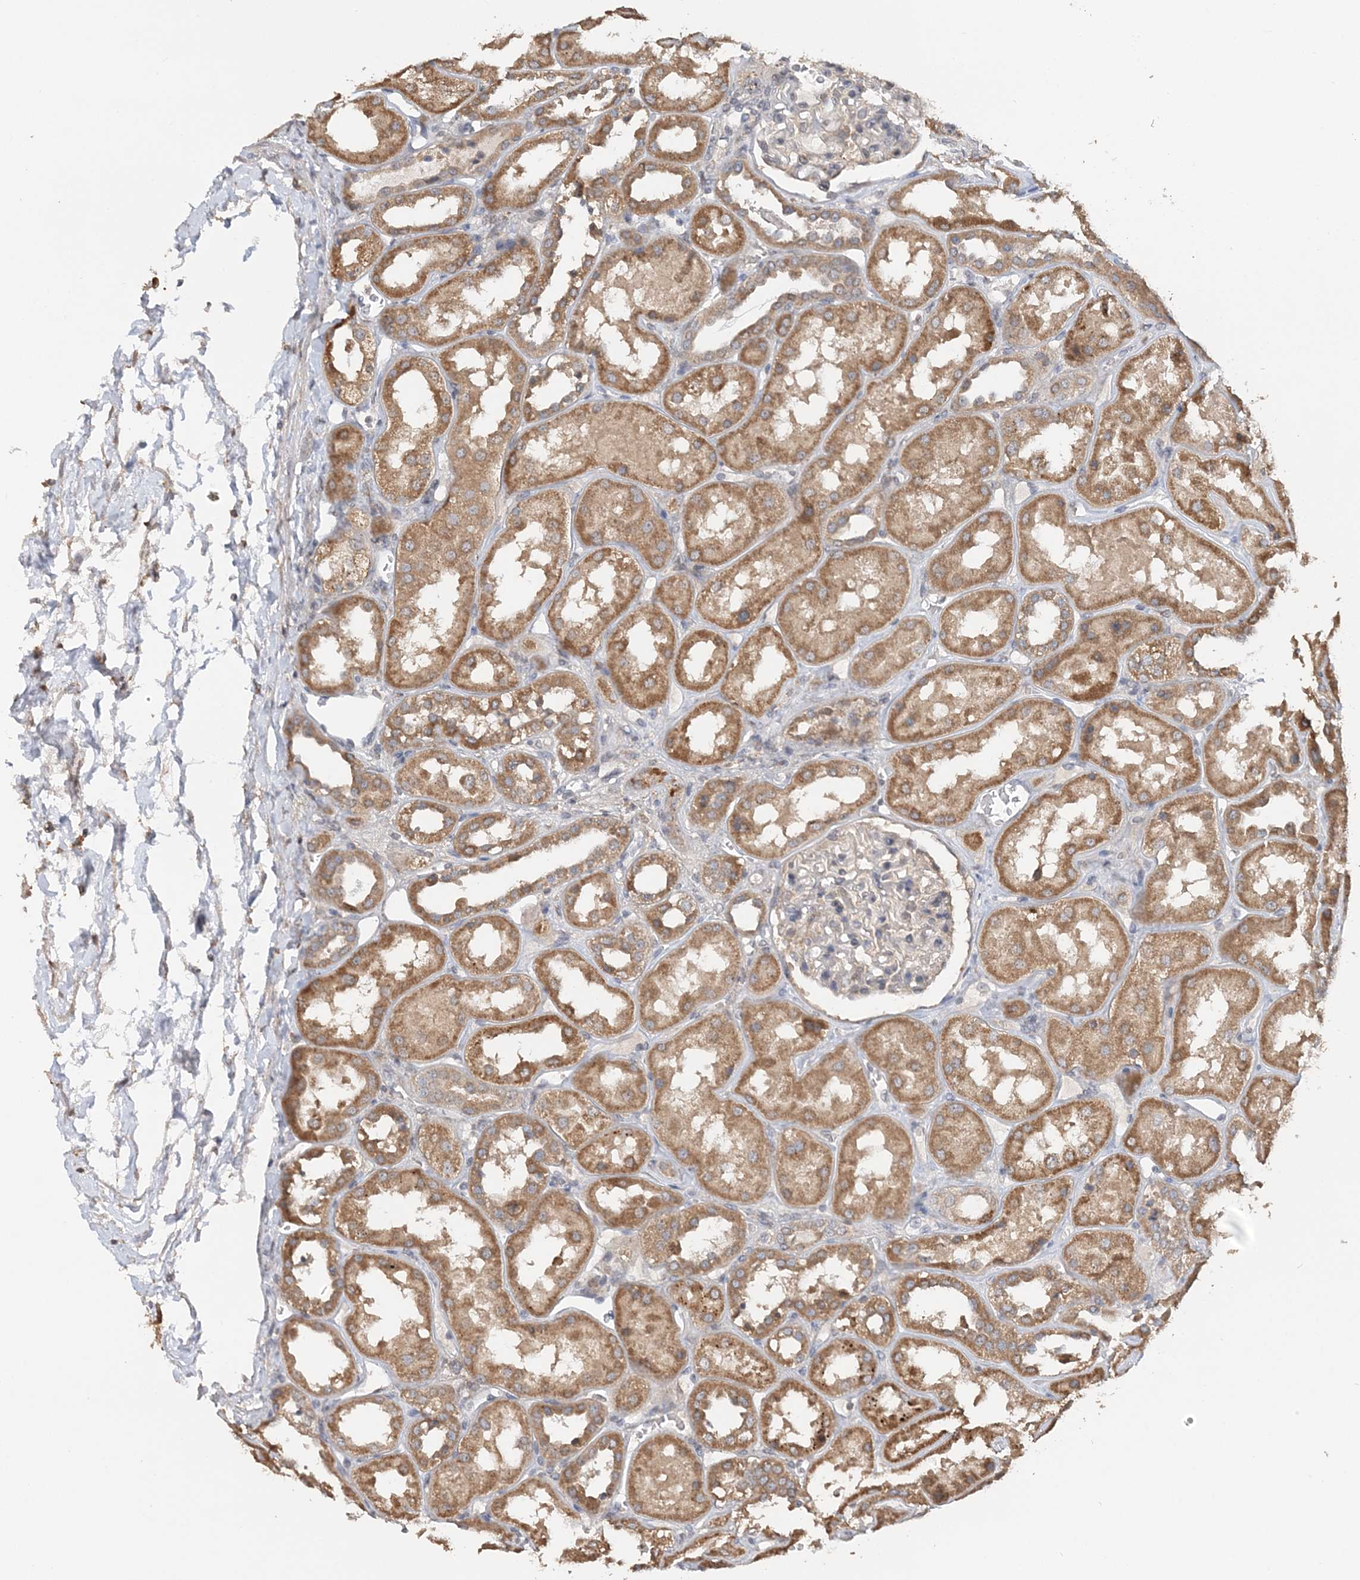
{"staining": {"intensity": "negative", "quantity": "none", "location": "none"}, "tissue": "kidney", "cell_type": "Cells in glomeruli", "image_type": "normal", "snomed": [{"axis": "morphology", "description": "Normal tissue, NOS"}, {"axis": "topography", "description": "Kidney"}], "caption": "Kidney was stained to show a protein in brown. There is no significant staining in cells in glomeruli.", "gene": "RAB14", "patient": {"sex": "male", "age": 70}}